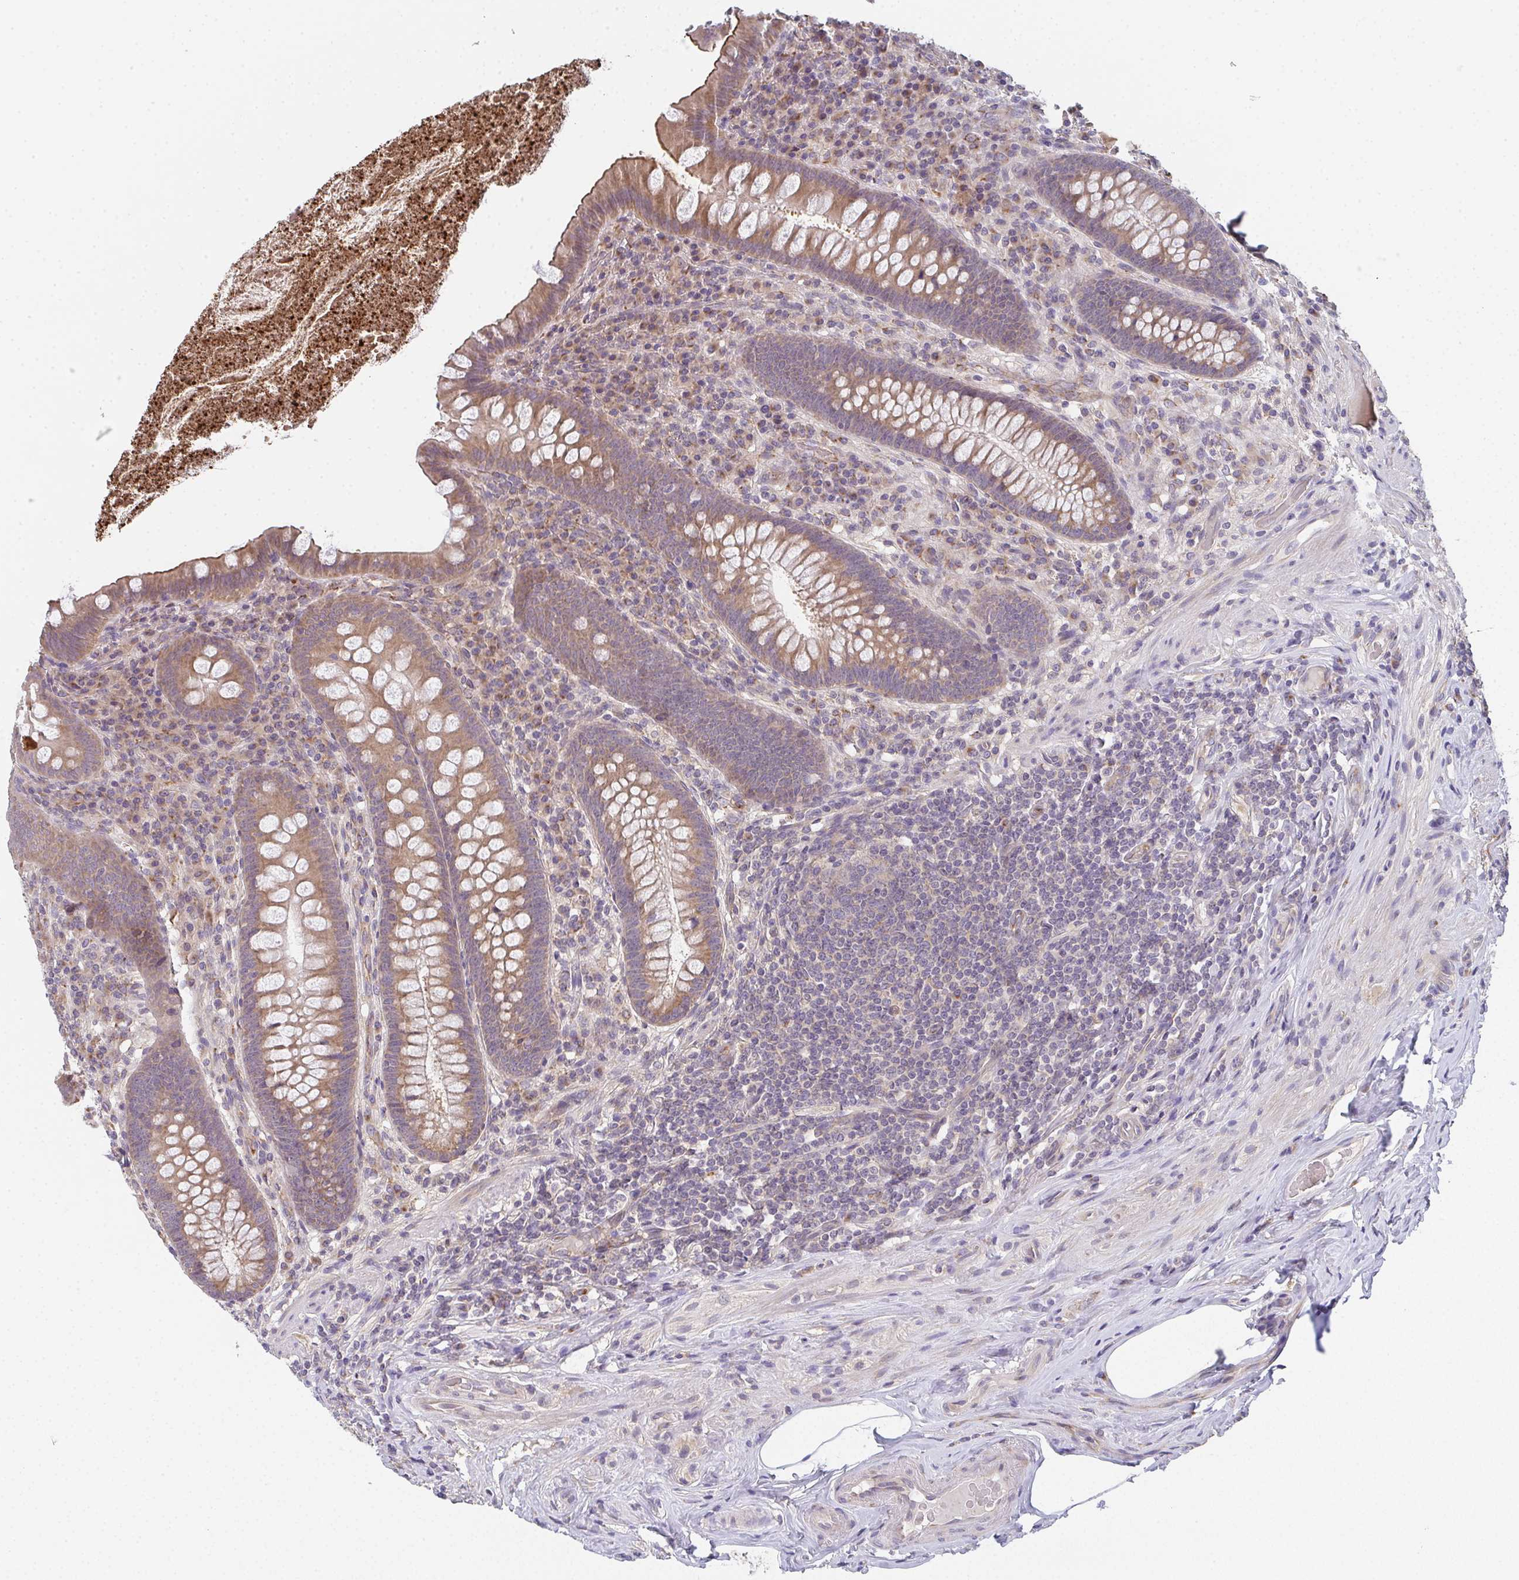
{"staining": {"intensity": "weak", "quantity": ">75%", "location": "cytoplasmic/membranous"}, "tissue": "appendix", "cell_type": "Glandular cells", "image_type": "normal", "snomed": [{"axis": "morphology", "description": "Normal tissue, NOS"}, {"axis": "topography", "description": "Appendix"}], "caption": "High-power microscopy captured an IHC photomicrograph of benign appendix, revealing weak cytoplasmic/membranous expression in approximately >75% of glandular cells.", "gene": "TSPAN31", "patient": {"sex": "male", "age": 71}}